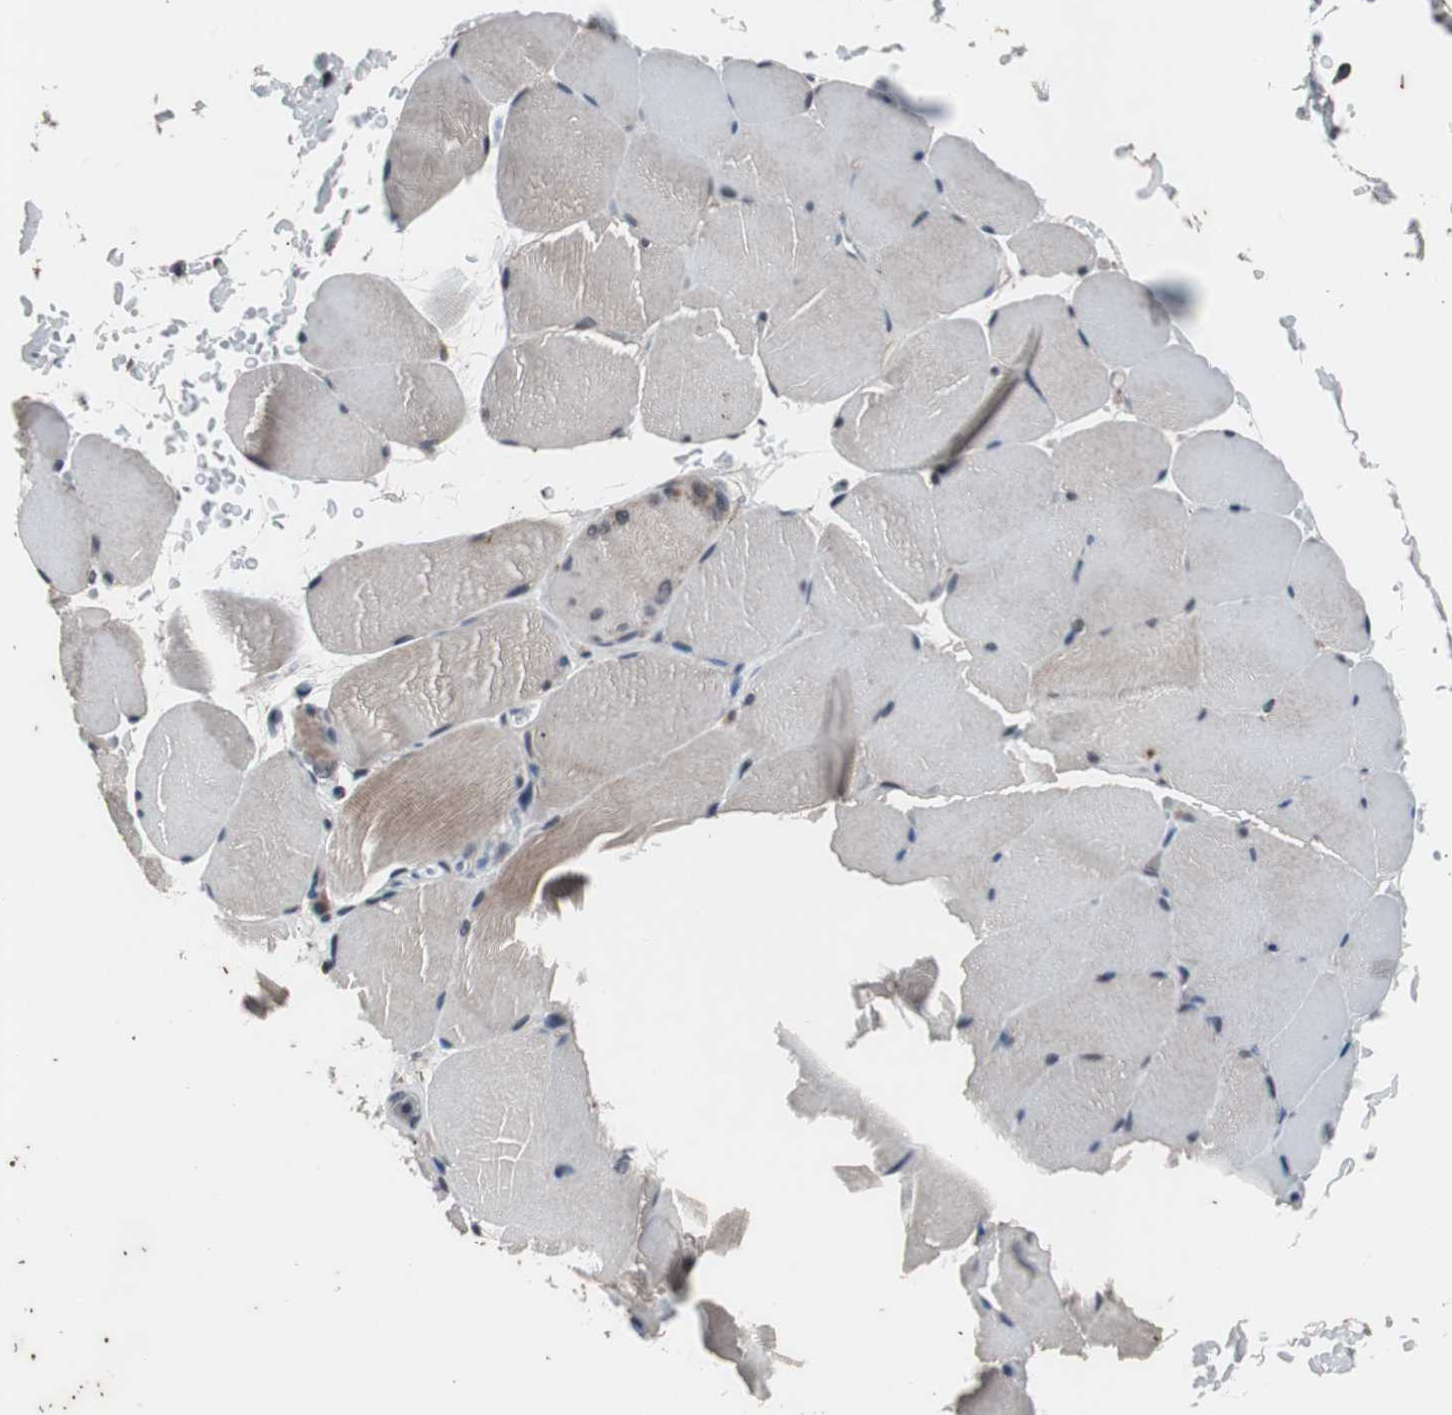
{"staining": {"intensity": "weak", "quantity": ">75%", "location": "cytoplasmic/membranous"}, "tissue": "skeletal muscle", "cell_type": "Myocytes", "image_type": "normal", "snomed": [{"axis": "morphology", "description": "Normal tissue, NOS"}, {"axis": "topography", "description": "Skeletal muscle"}, {"axis": "topography", "description": "Parathyroid gland"}], "caption": "Immunohistochemistry (IHC) micrograph of normal human skeletal muscle stained for a protein (brown), which reveals low levels of weak cytoplasmic/membranous positivity in about >75% of myocytes.", "gene": "CRADD", "patient": {"sex": "female", "age": 37}}